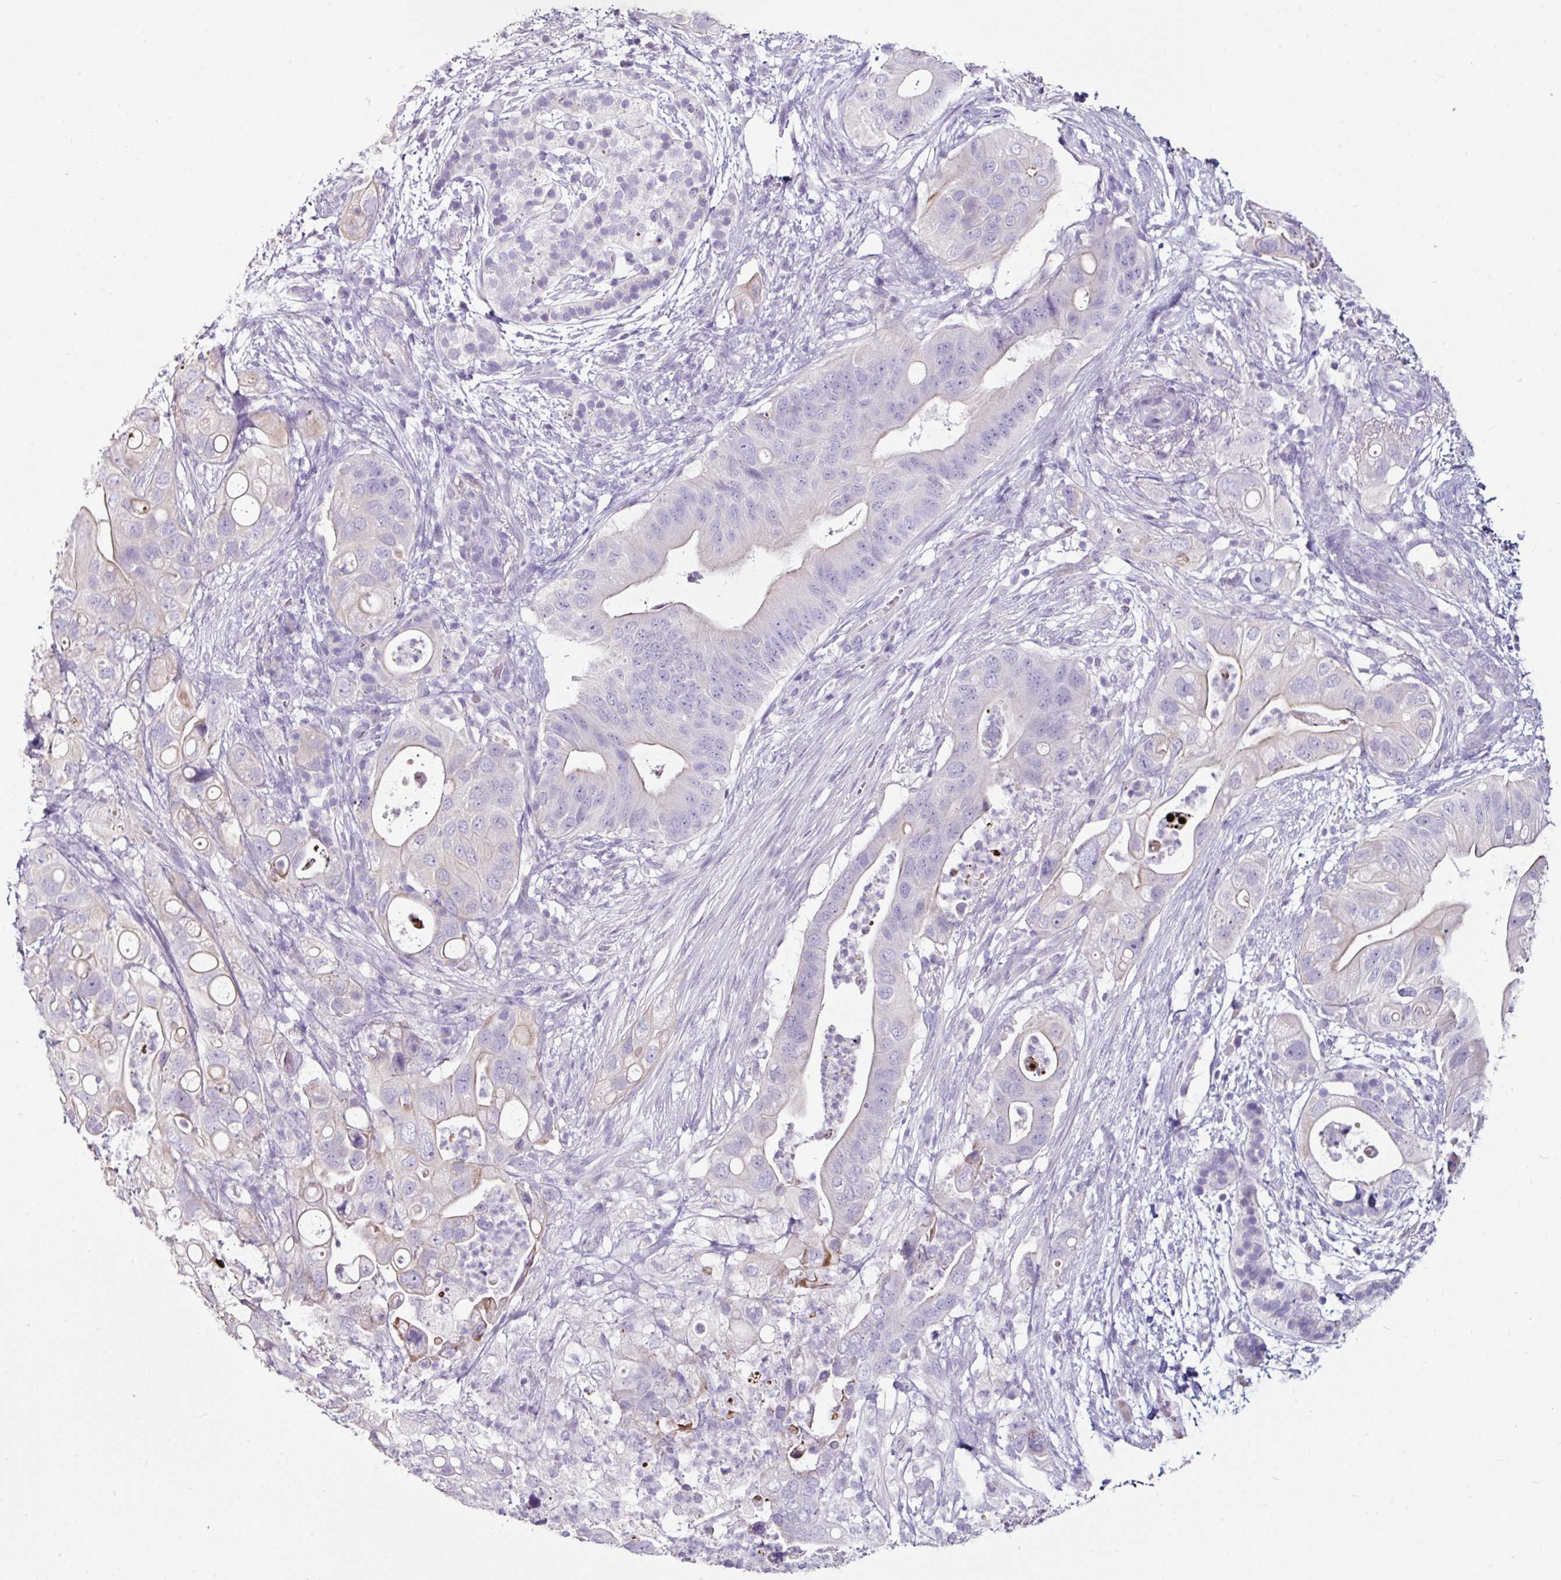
{"staining": {"intensity": "negative", "quantity": "none", "location": "none"}, "tissue": "pancreatic cancer", "cell_type": "Tumor cells", "image_type": "cancer", "snomed": [{"axis": "morphology", "description": "Adenocarcinoma, NOS"}, {"axis": "topography", "description": "Pancreas"}], "caption": "IHC image of neoplastic tissue: human pancreatic cancer (adenocarcinoma) stained with DAB (3,3'-diaminobenzidine) displays no significant protein positivity in tumor cells.", "gene": "GLP2R", "patient": {"sex": "female", "age": 72}}